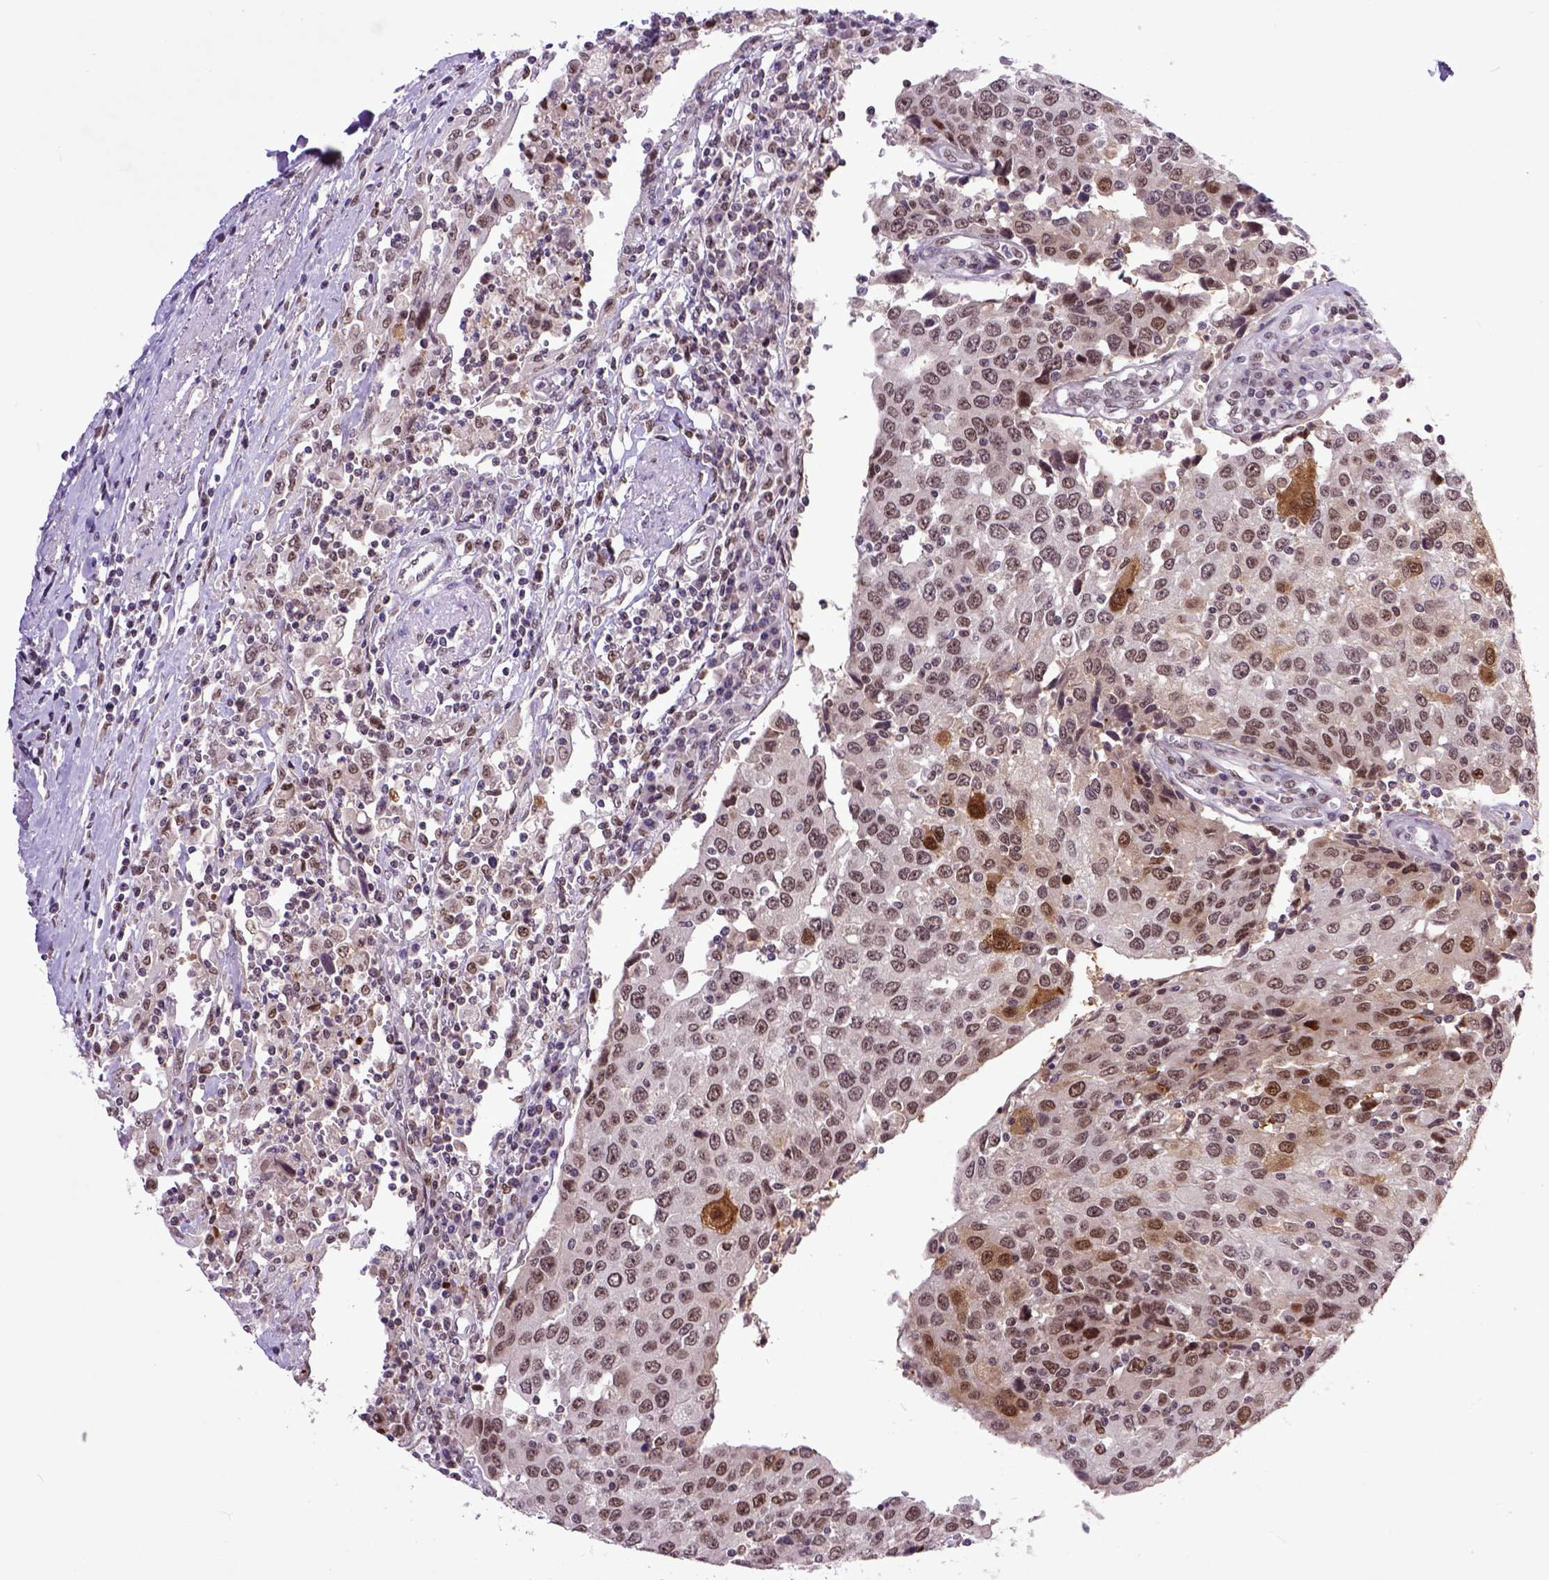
{"staining": {"intensity": "moderate", "quantity": ">75%", "location": "nuclear"}, "tissue": "urothelial cancer", "cell_type": "Tumor cells", "image_type": "cancer", "snomed": [{"axis": "morphology", "description": "Urothelial carcinoma, High grade"}, {"axis": "topography", "description": "Urinary bladder"}], "caption": "A histopathology image of high-grade urothelial carcinoma stained for a protein reveals moderate nuclear brown staining in tumor cells.", "gene": "RCC2", "patient": {"sex": "female", "age": 85}}